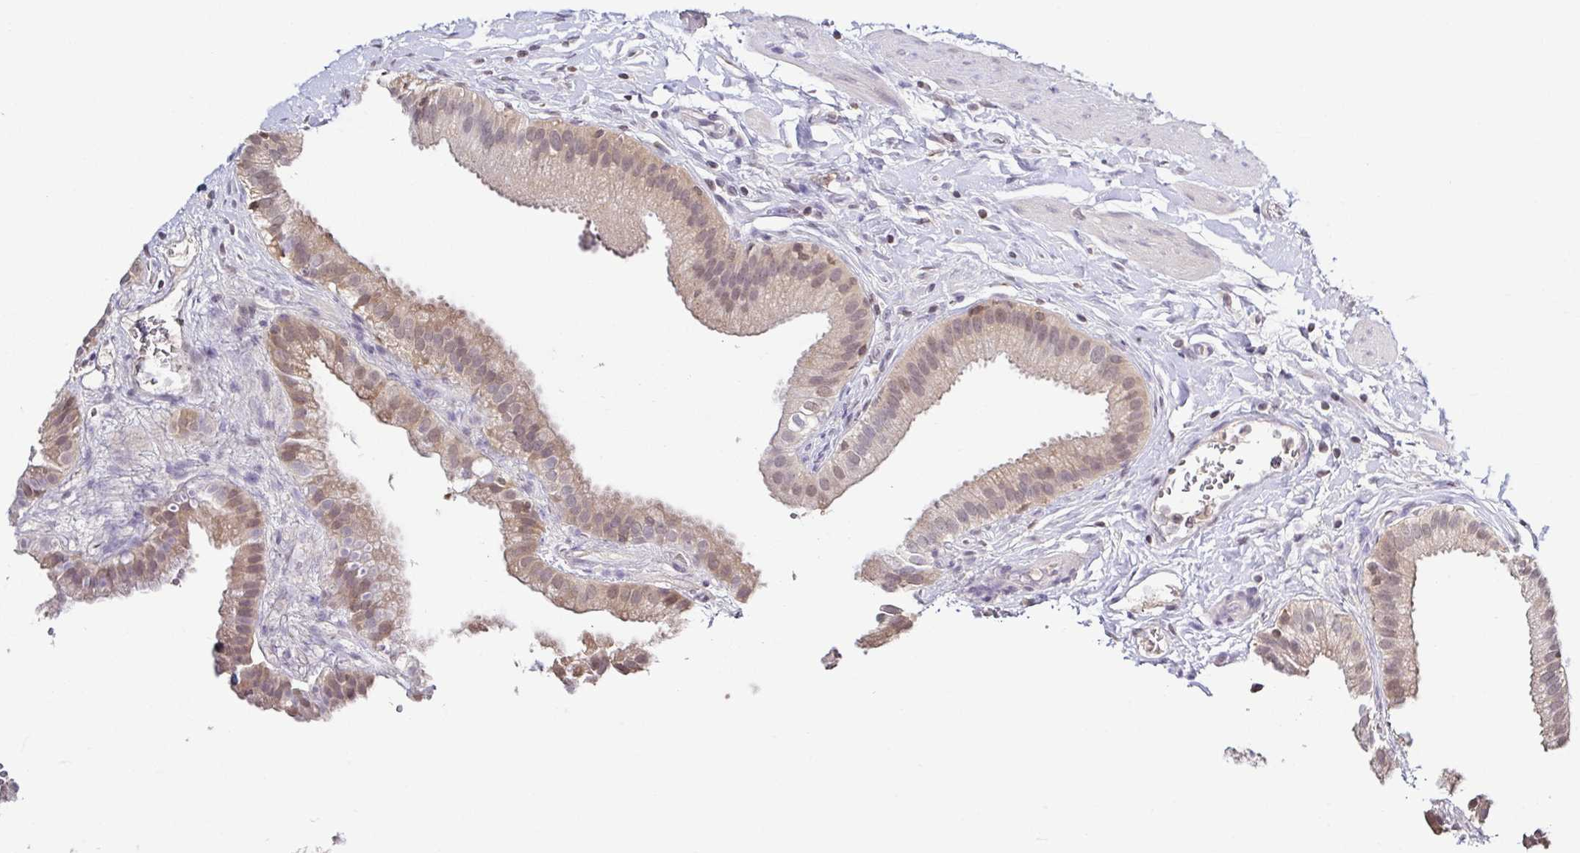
{"staining": {"intensity": "weak", "quantity": ">75%", "location": "cytoplasmic/membranous,nuclear"}, "tissue": "gallbladder", "cell_type": "Glandular cells", "image_type": "normal", "snomed": [{"axis": "morphology", "description": "Normal tissue, NOS"}, {"axis": "topography", "description": "Gallbladder"}], "caption": "The micrograph displays staining of normal gallbladder, revealing weak cytoplasmic/membranous,nuclear protein expression (brown color) within glandular cells.", "gene": "PSMB9", "patient": {"sex": "female", "age": 63}}